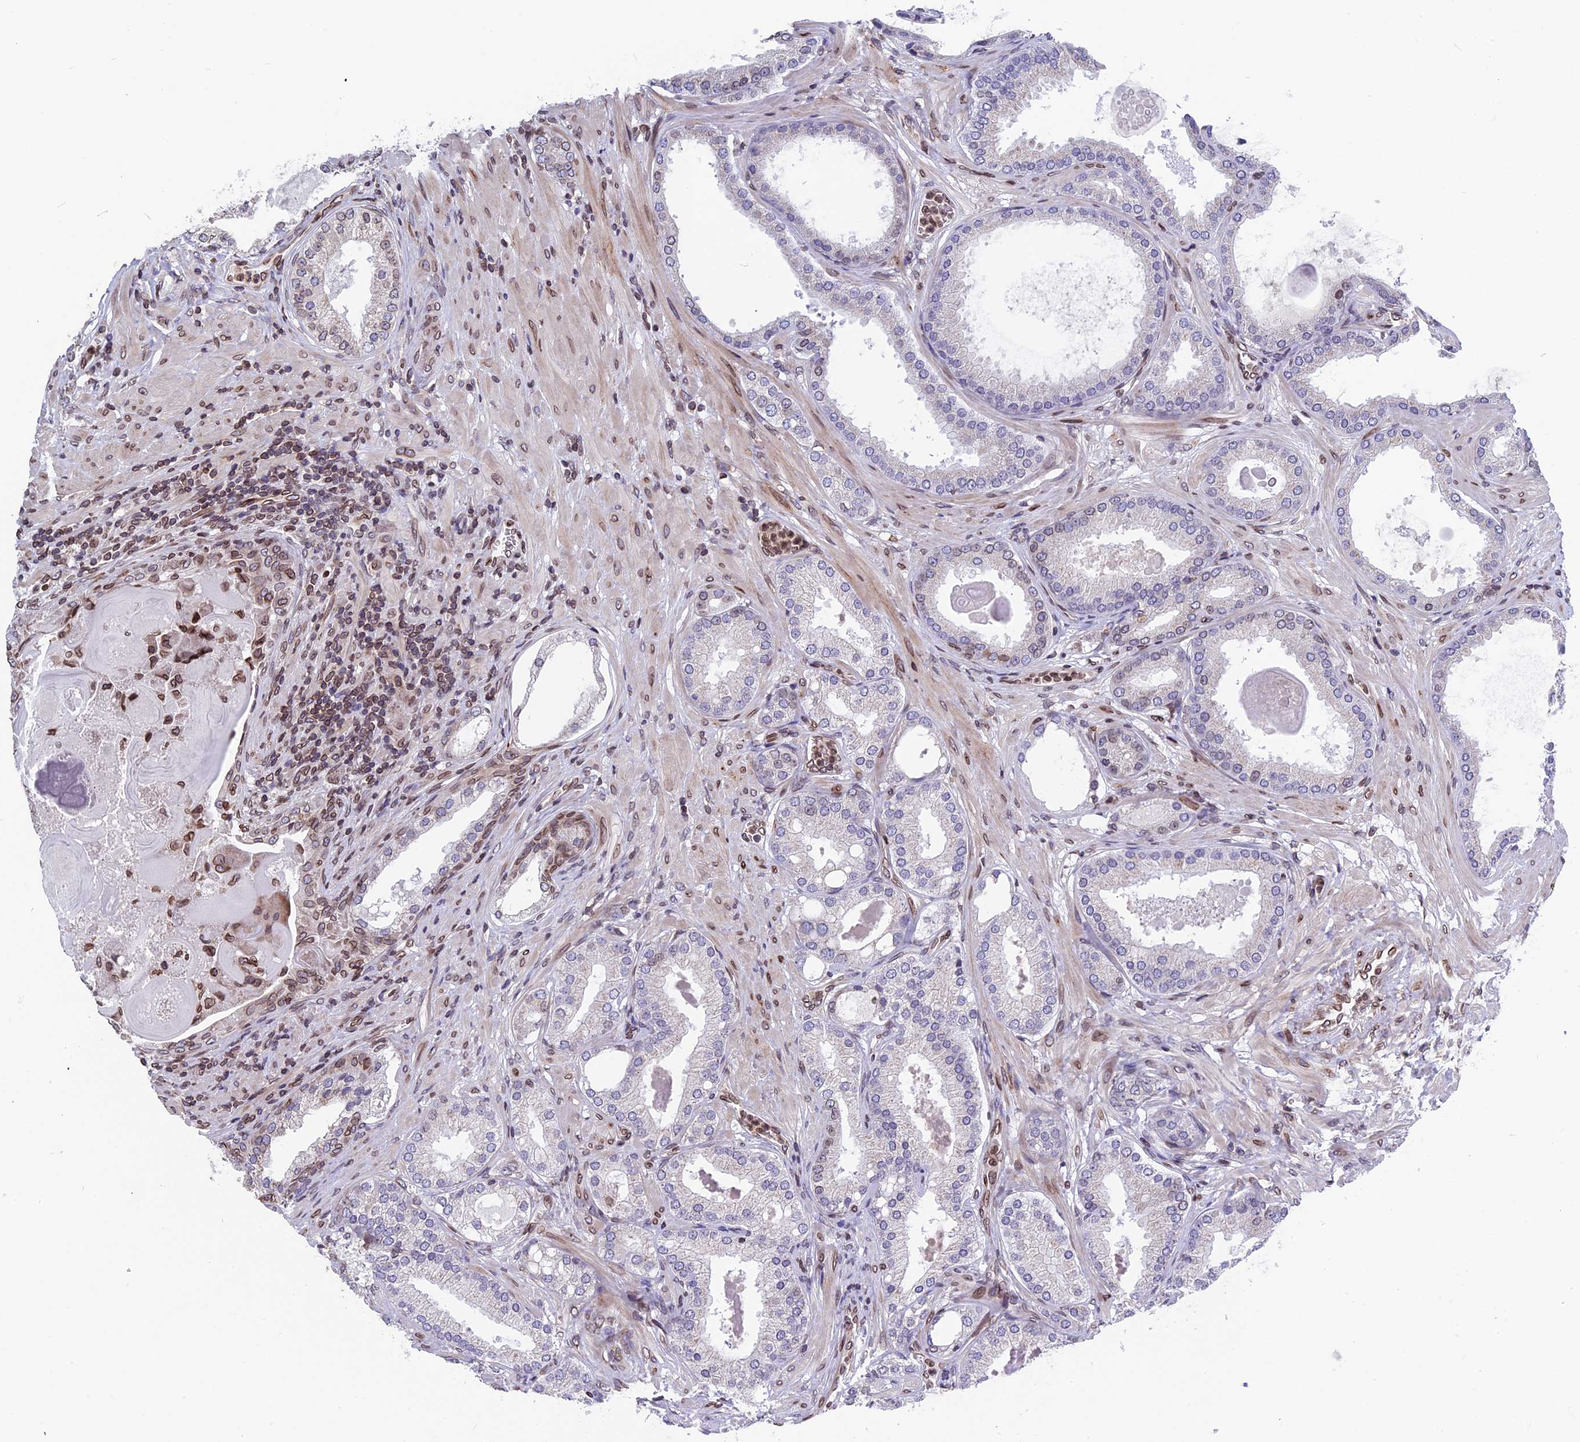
{"staining": {"intensity": "moderate", "quantity": "<25%", "location": "cytoplasmic/membranous,nuclear"}, "tissue": "prostate cancer", "cell_type": "Tumor cells", "image_type": "cancer", "snomed": [{"axis": "morphology", "description": "Adenocarcinoma, Low grade"}, {"axis": "topography", "description": "Prostate"}], "caption": "This histopathology image reveals immunohistochemistry (IHC) staining of human low-grade adenocarcinoma (prostate), with low moderate cytoplasmic/membranous and nuclear positivity in approximately <25% of tumor cells.", "gene": "PTCHD4", "patient": {"sex": "male", "age": 59}}